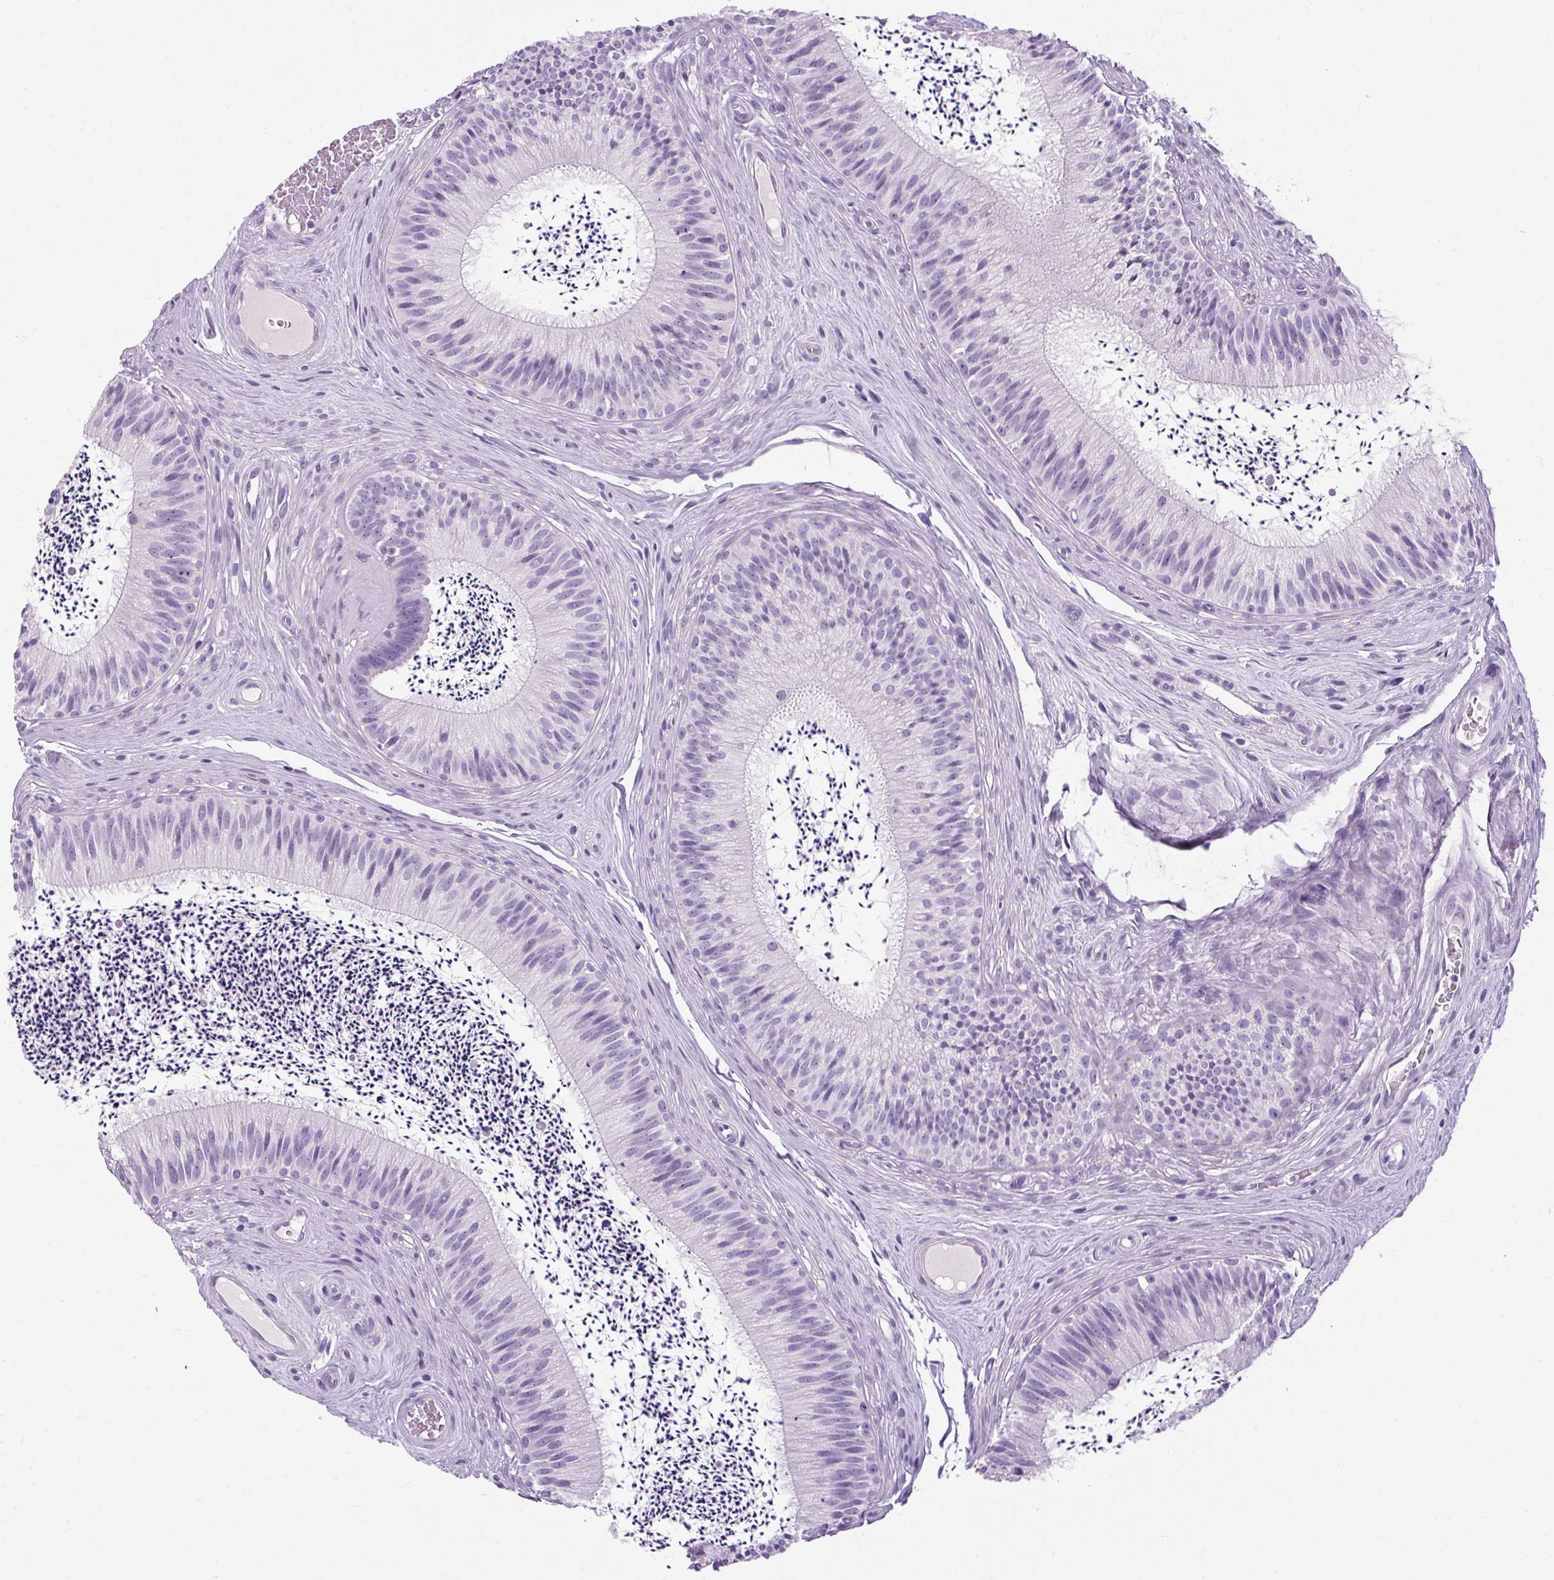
{"staining": {"intensity": "negative", "quantity": "none", "location": "none"}, "tissue": "epididymis", "cell_type": "Glandular cells", "image_type": "normal", "snomed": [{"axis": "morphology", "description": "Normal tissue, NOS"}, {"axis": "topography", "description": "Epididymis"}], "caption": "IHC of normal human epididymis shows no staining in glandular cells.", "gene": "B3GNT4", "patient": {"sex": "male", "age": 24}}